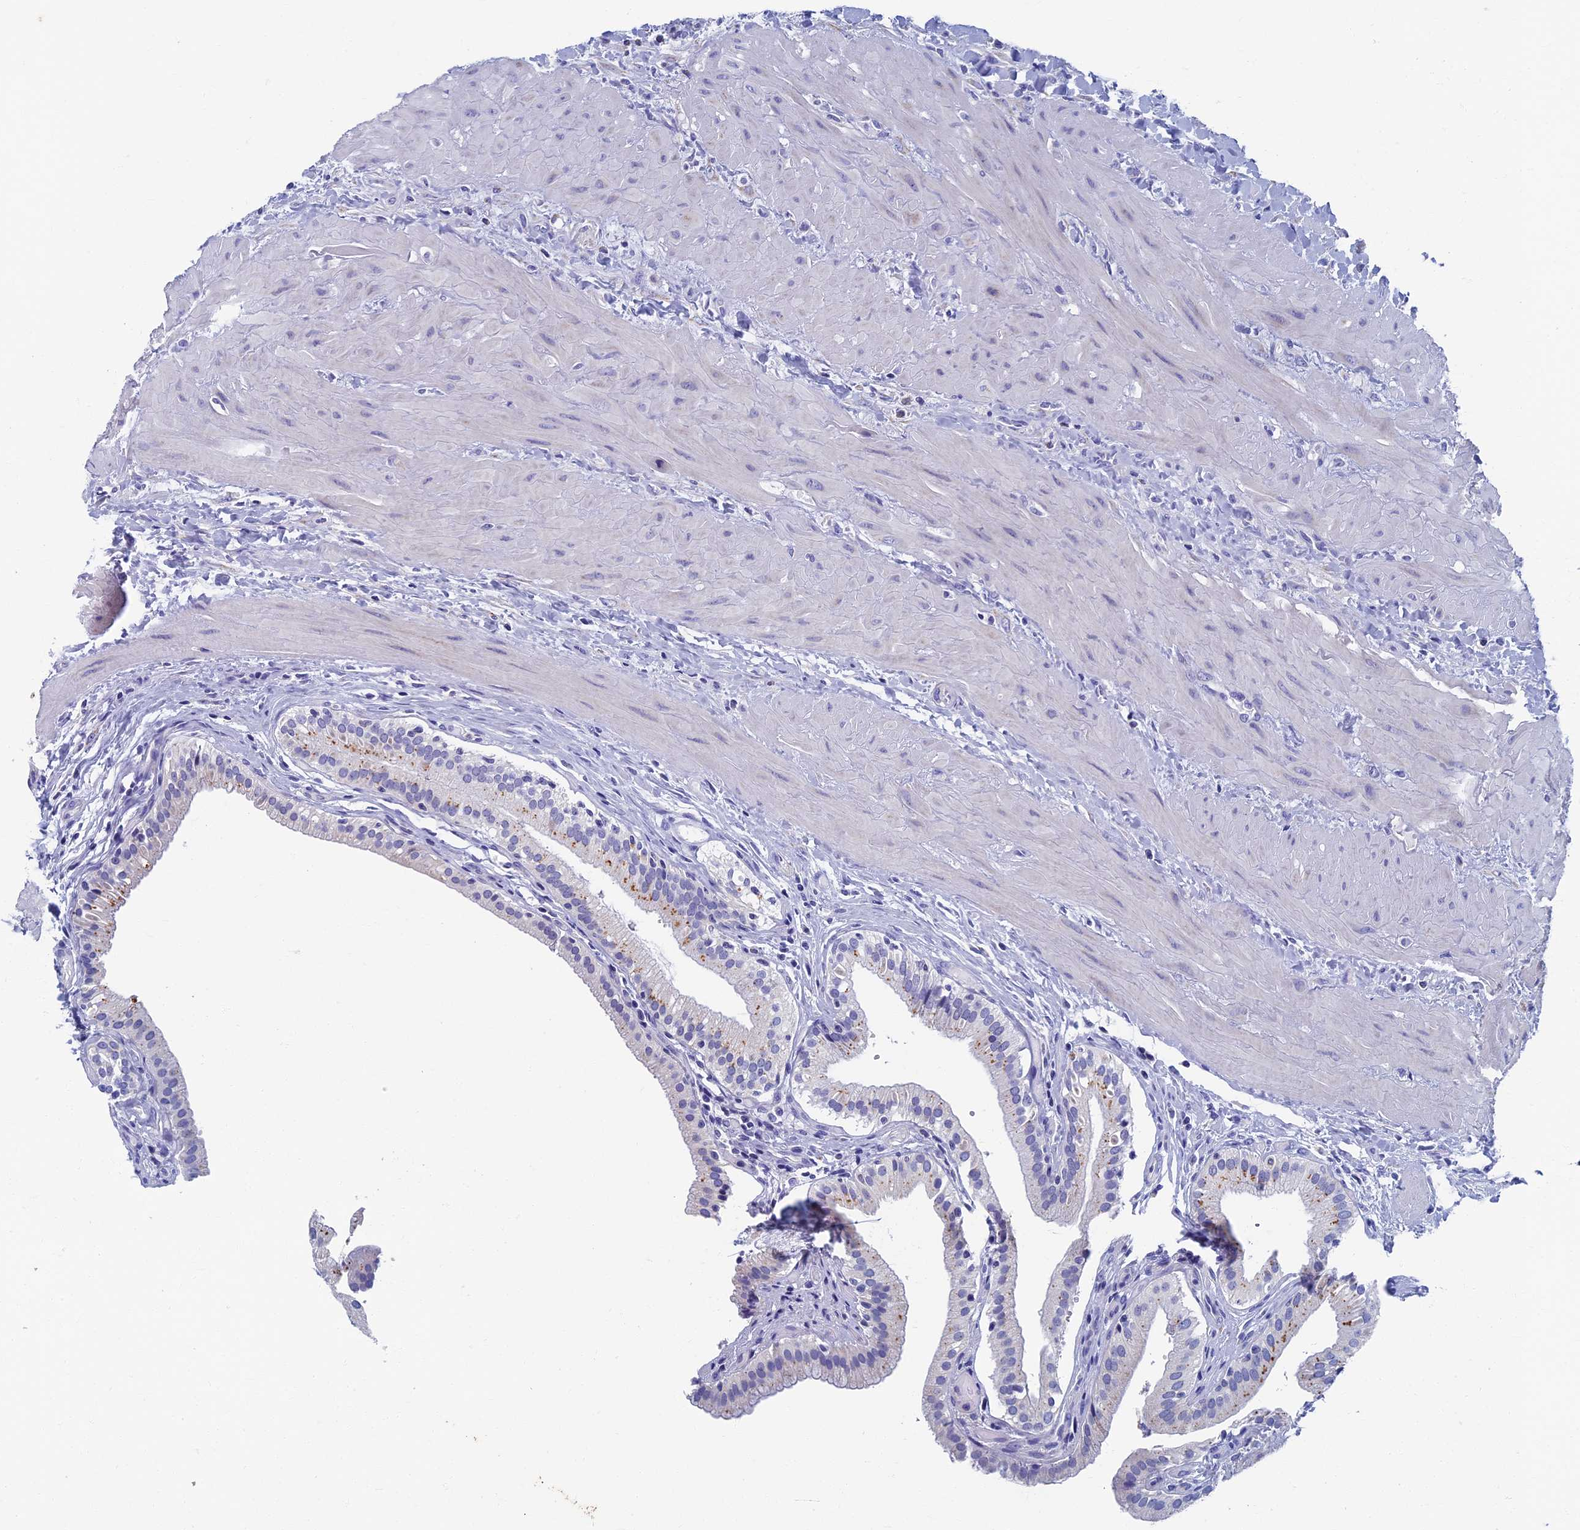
{"staining": {"intensity": "moderate", "quantity": "25%-75%", "location": "cytoplasmic/membranous"}, "tissue": "gallbladder", "cell_type": "Glandular cells", "image_type": "normal", "snomed": [{"axis": "morphology", "description": "Normal tissue, NOS"}, {"axis": "topography", "description": "Gallbladder"}], "caption": "Immunohistochemical staining of benign gallbladder reveals moderate cytoplasmic/membranous protein staining in about 25%-75% of glandular cells. The staining is performed using DAB (3,3'-diaminobenzidine) brown chromogen to label protein expression. The nuclei are counter-stained blue using hematoxylin.", "gene": "OAT", "patient": {"sex": "male", "age": 24}}